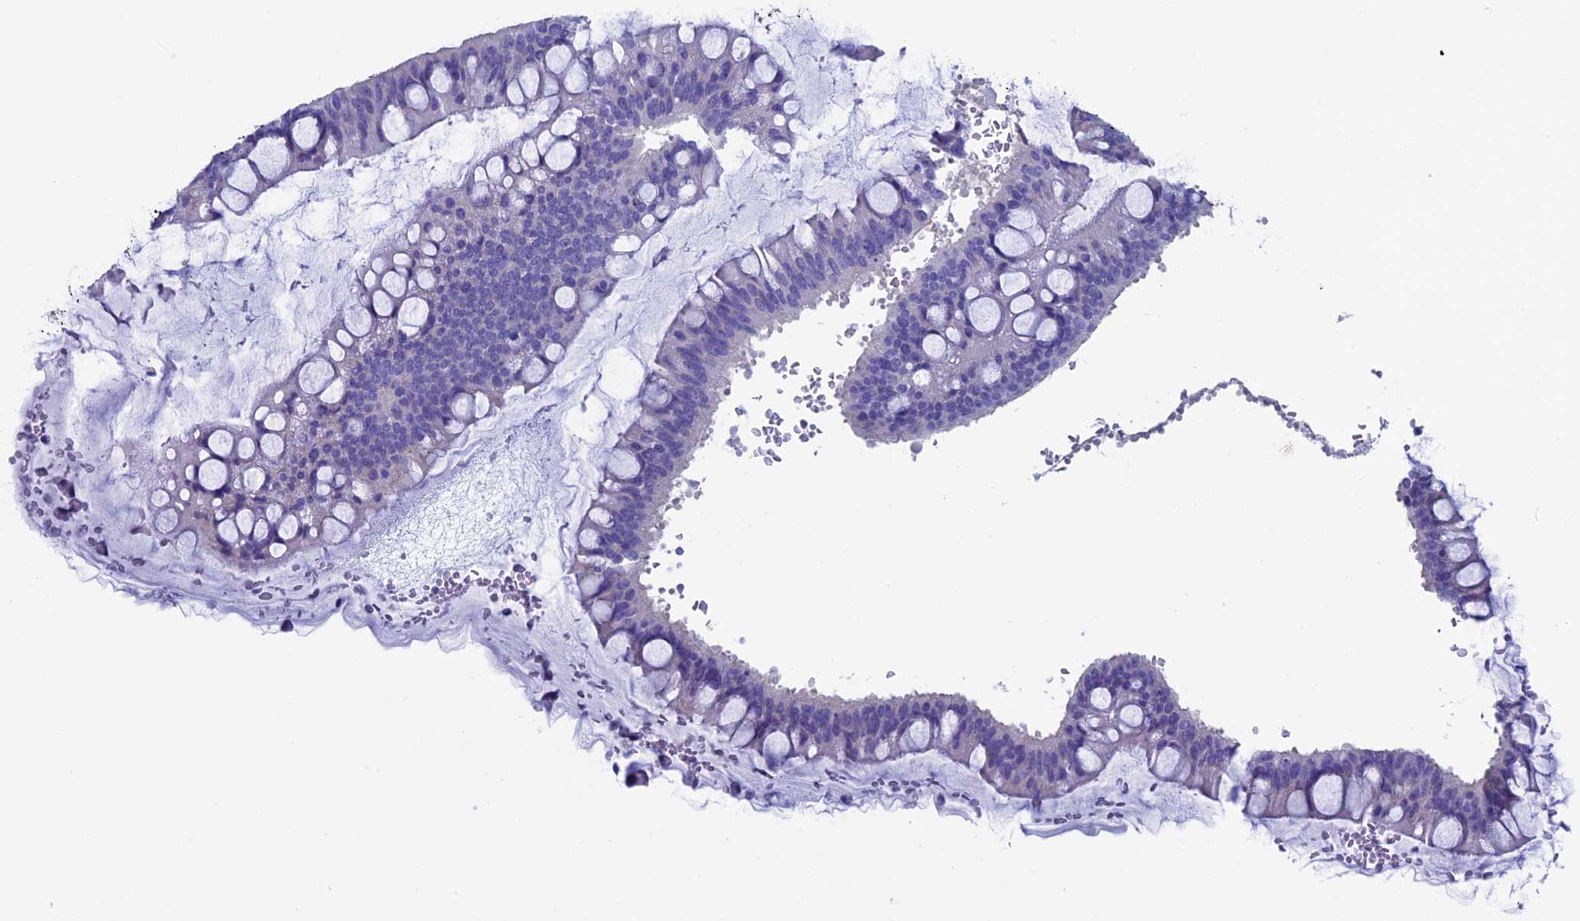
{"staining": {"intensity": "negative", "quantity": "none", "location": "none"}, "tissue": "ovarian cancer", "cell_type": "Tumor cells", "image_type": "cancer", "snomed": [{"axis": "morphology", "description": "Cystadenocarcinoma, mucinous, NOS"}, {"axis": "topography", "description": "Ovary"}], "caption": "High magnification brightfield microscopy of mucinous cystadenocarcinoma (ovarian) stained with DAB (brown) and counterstained with hematoxylin (blue): tumor cells show no significant staining. (DAB (3,3'-diaminobenzidine) immunohistochemistry (IHC), high magnification).", "gene": "SEPTIN1", "patient": {"sex": "female", "age": 73}}